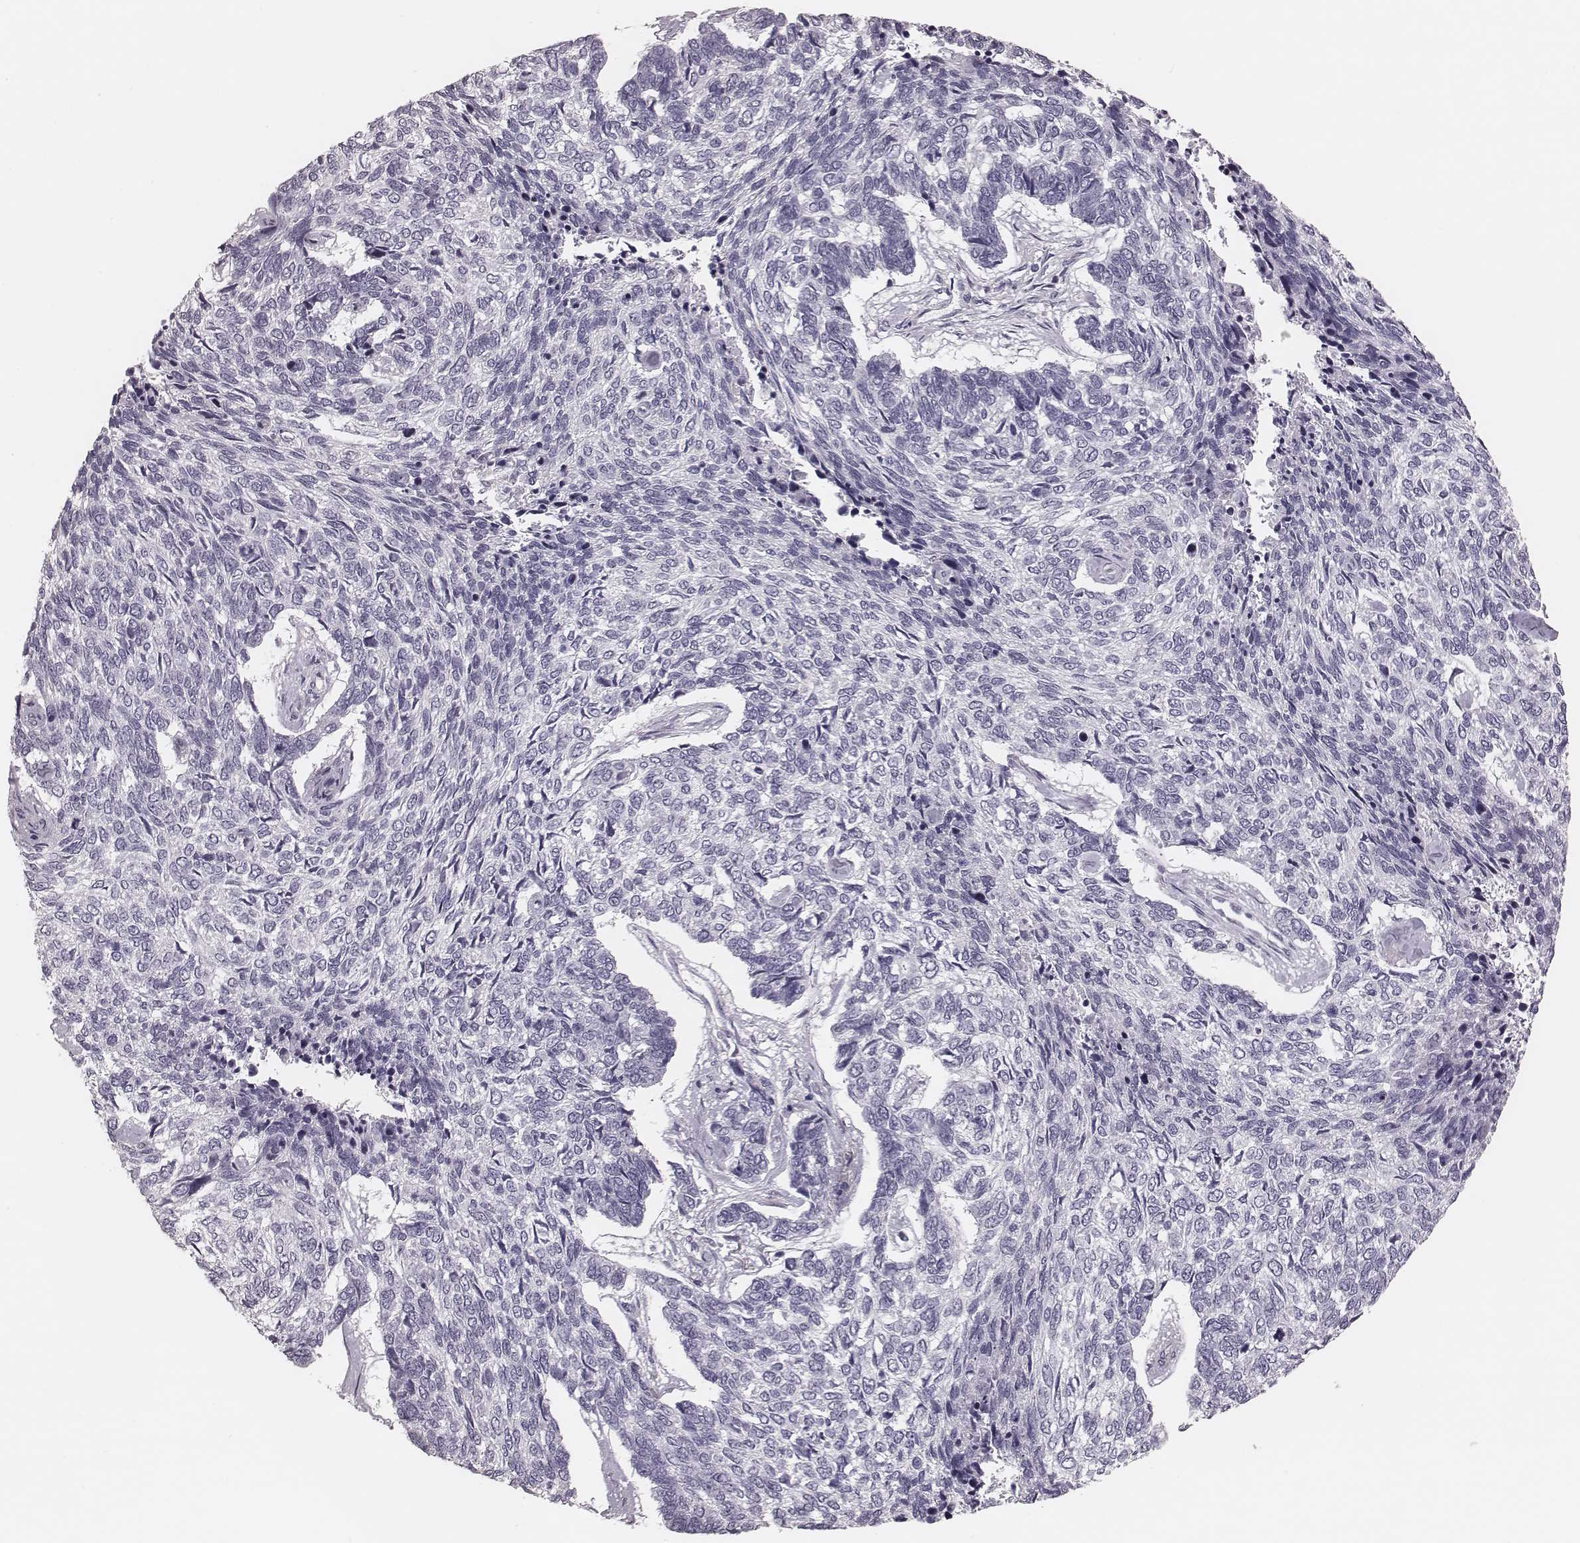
{"staining": {"intensity": "negative", "quantity": "none", "location": "none"}, "tissue": "skin cancer", "cell_type": "Tumor cells", "image_type": "cancer", "snomed": [{"axis": "morphology", "description": "Basal cell carcinoma"}, {"axis": "topography", "description": "Skin"}], "caption": "Immunohistochemical staining of human skin cancer (basal cell carcinoma) shows no significant staining in tumor cells.", "gene": "S100Z", "patient": {"sex": "female", "age": 65}}